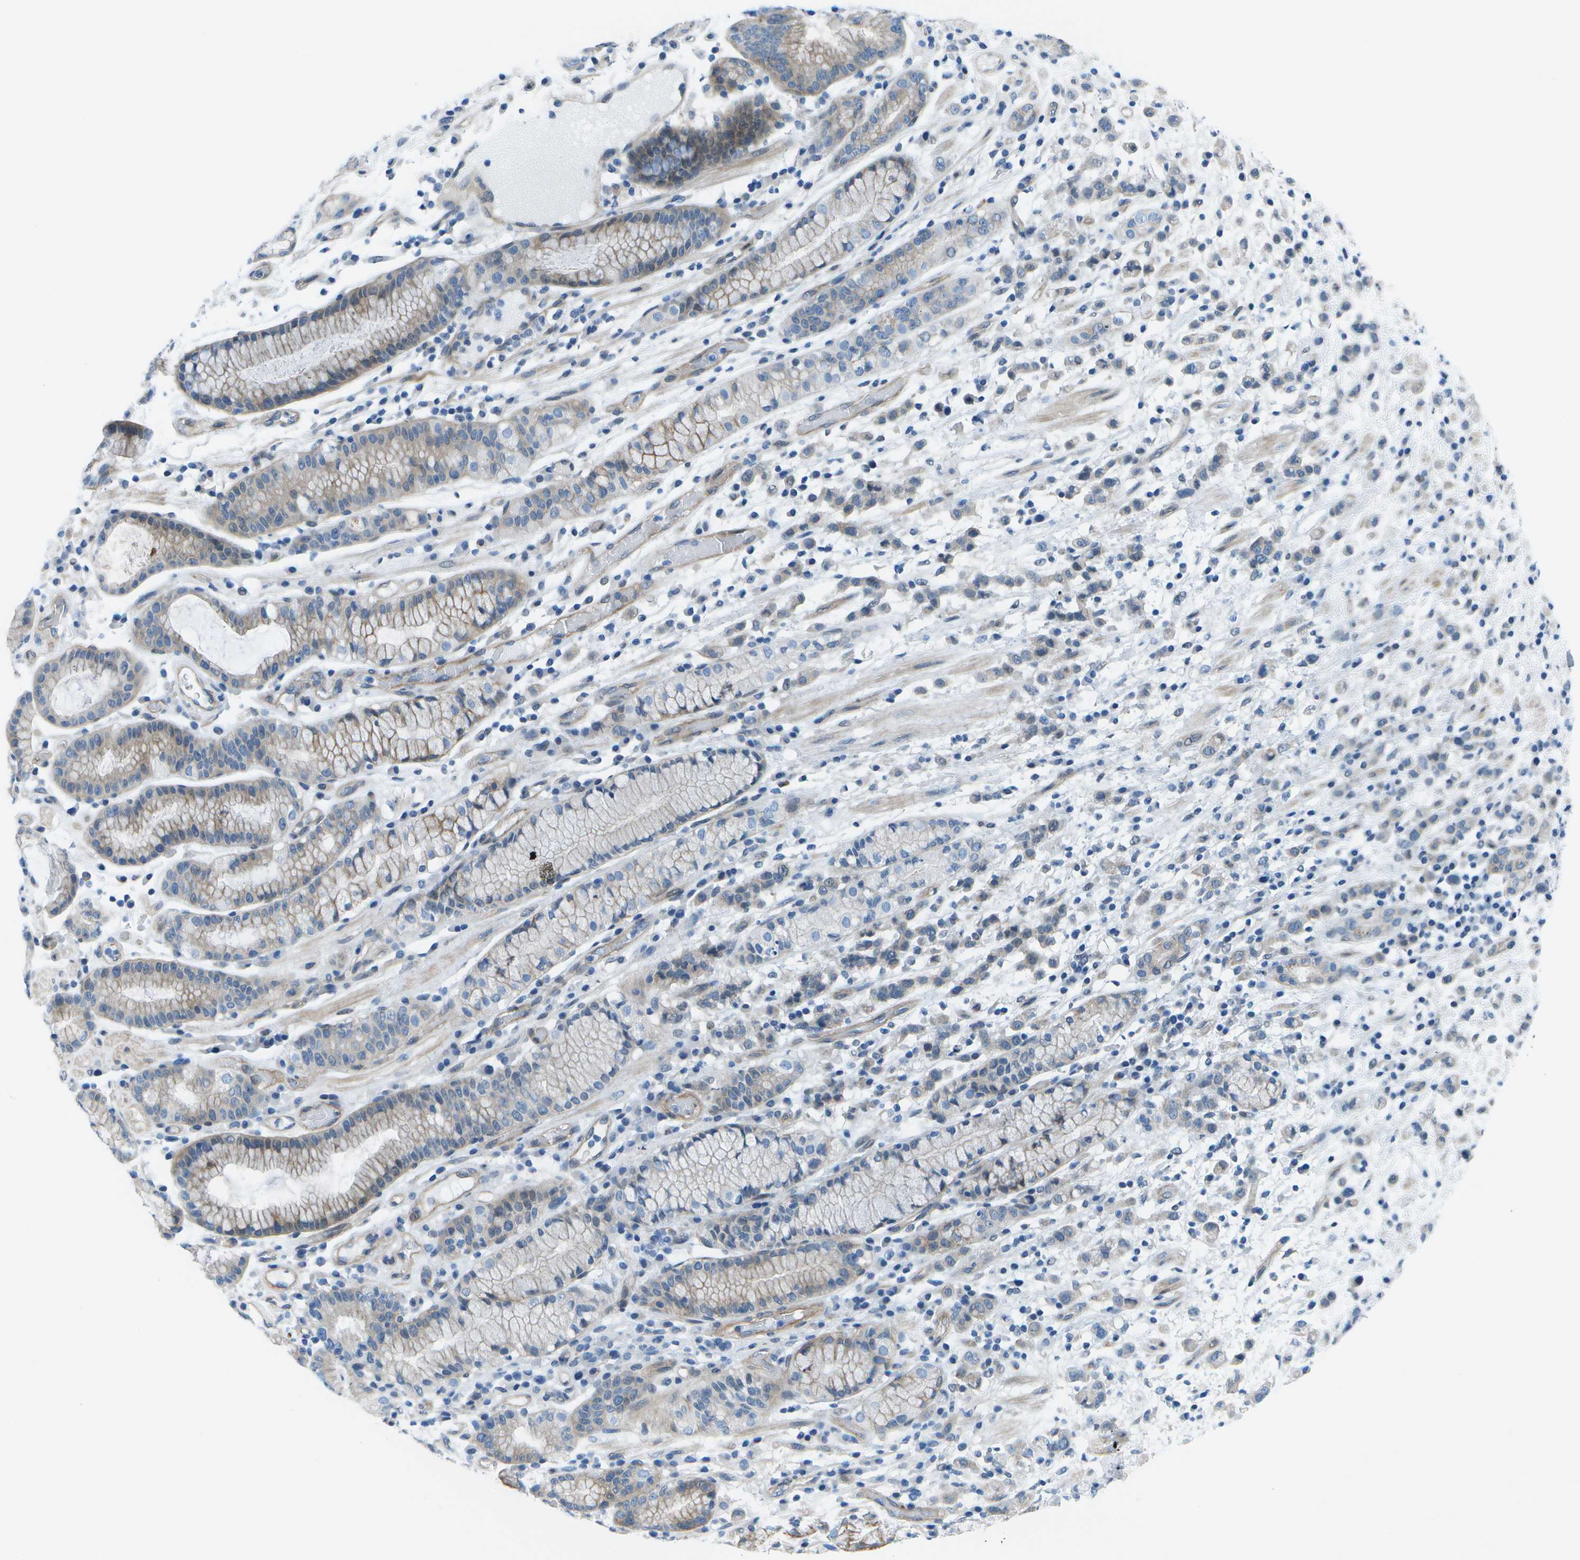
{"staining": {"intensity": "weak", "quantity": "<25%", "location": "cytoplasmic/membranous"}, "tissue": "stomach cancer", "cell_type": "Tumor cells", "image_type": "cancer", "snomed": [{"axis": "morphology", "description": "Adenocarcinoma, NOS"}, {"axis": "topography", "description": "Stomach, lower"}], "caption": "High magnification brightfield microscopy of adenocarcinoma (stomach) stained with DAB (brown) and counterstained with hematoxylin (blue): tumor cells show no significant expression.", "gene": "SORBS3", "patient": {"sex": "male", "age": 88}}